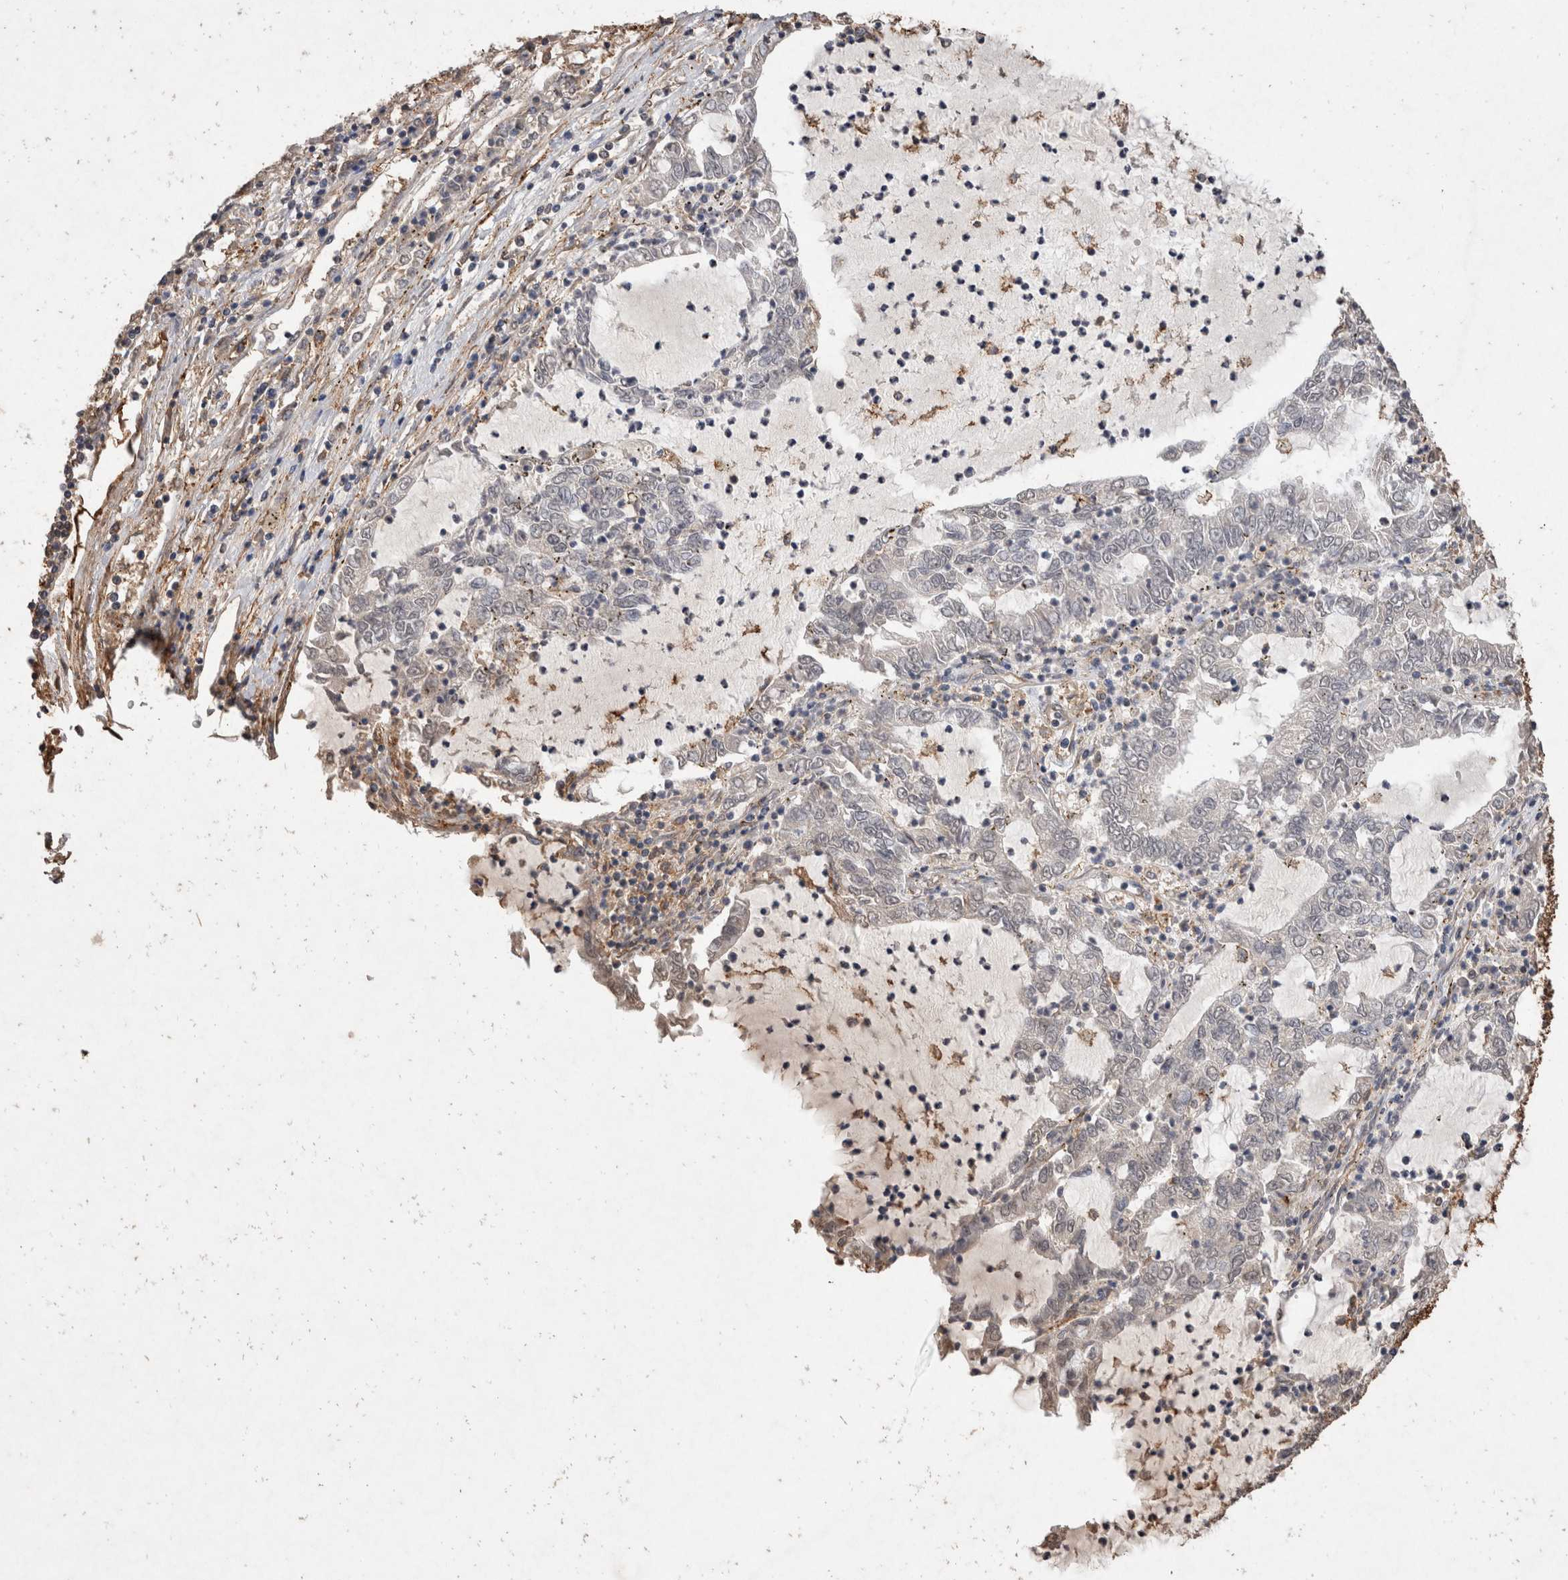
{"staining": {"intensity": "negative", "quantity": "none", "location": "none"}, "tissue": "lung cancer", "cell_type": "Tumor cells", "image_type": "cancer", "snomed": [{"axis": "morphology", "description": "Adenocarcinoma, NOS"}, {"axis": "topography", "description": "Lung"}], "caption": "The micrograph reveals no significant staining in tumor cells of lung cancer (adenocarcinoma).", "gene": "S100A10", "patient": {"sex": "female", "age": 51}}